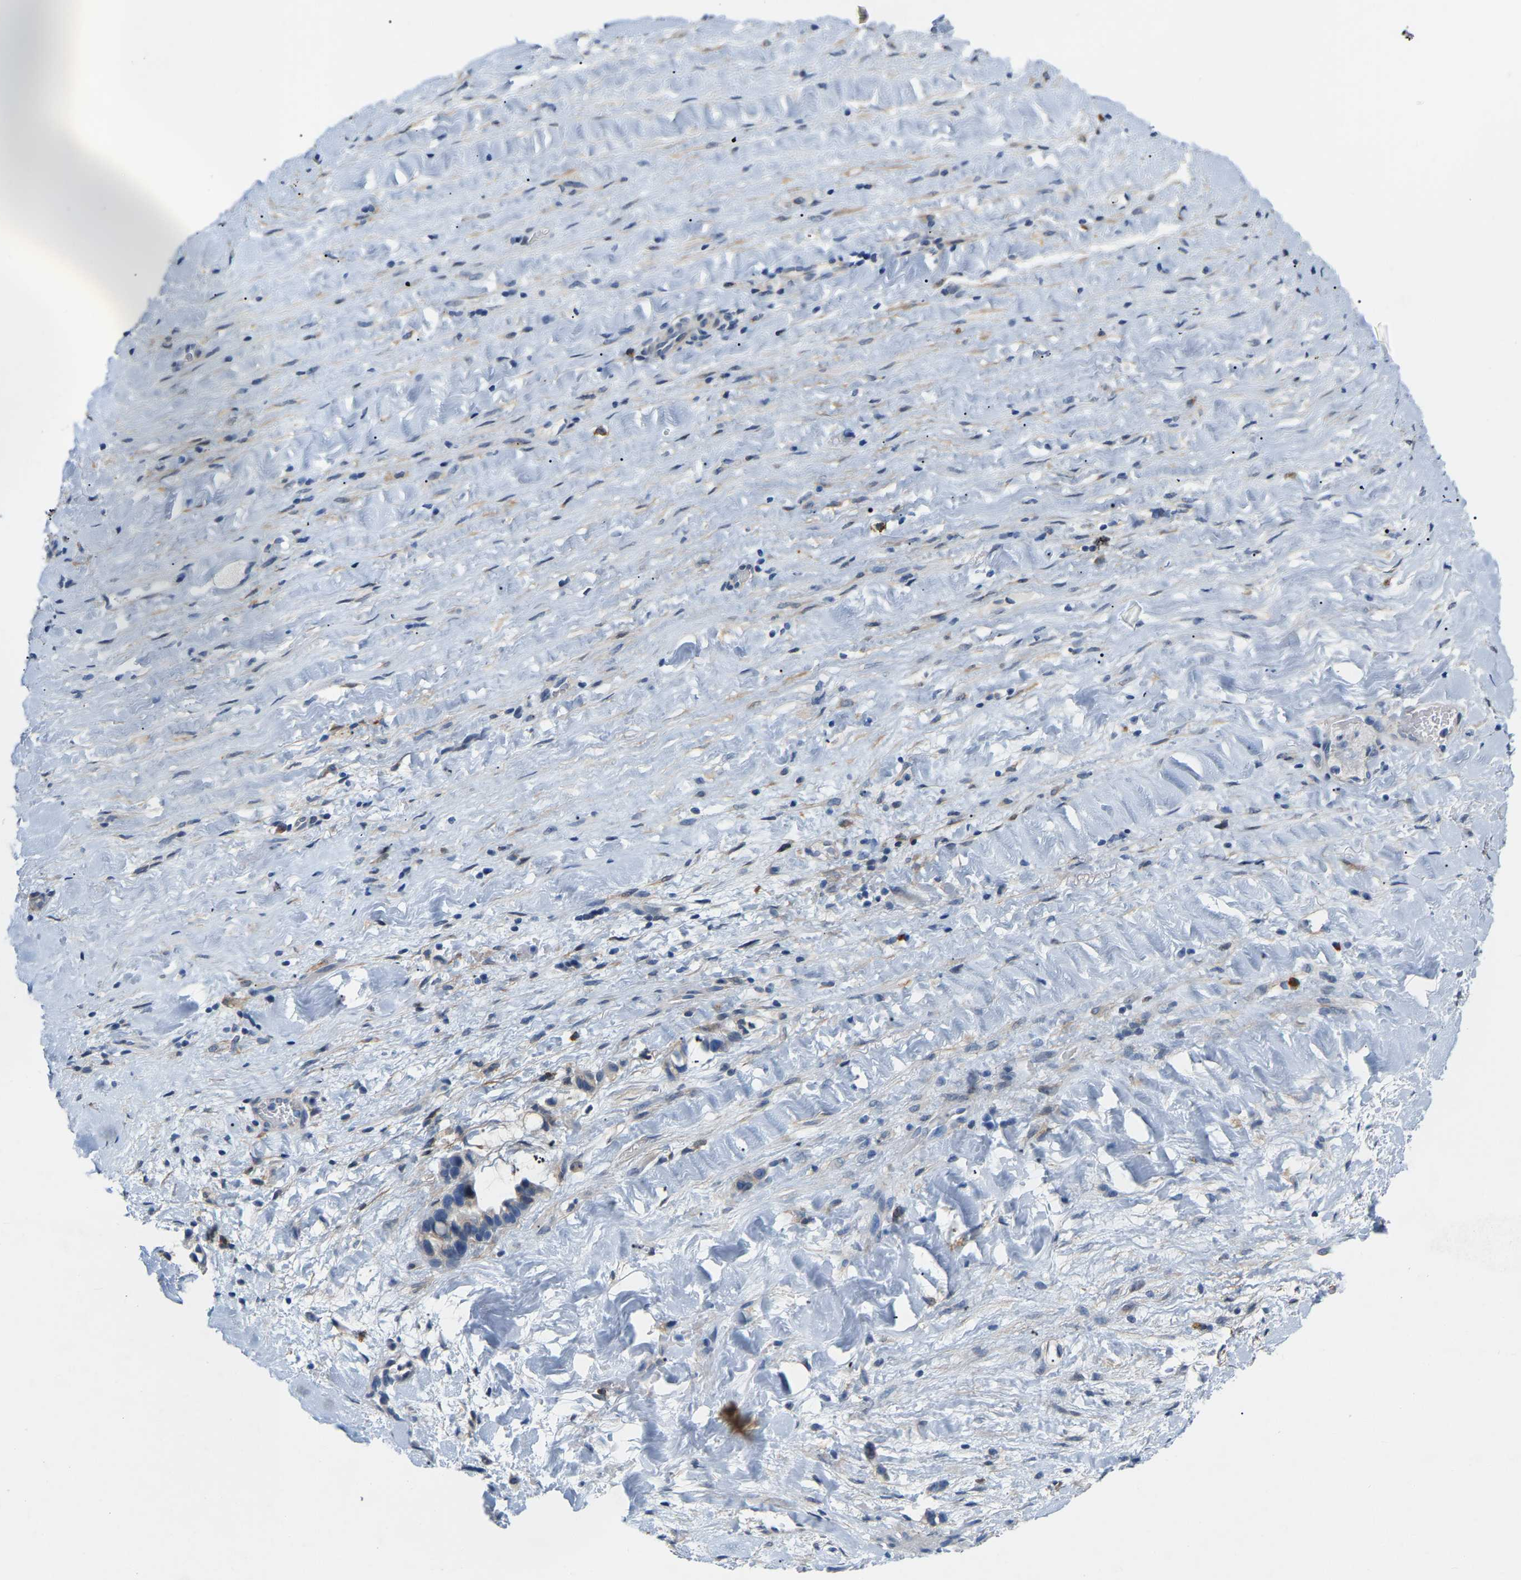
{"staining": {"intensity": "weak", "quantity": "<25%", "location": "cytoplasmic/membranous"}, "tissue": "liver cancer", "cell_type": "Tumor cells", "image_type": "cancer", "snomed": [{"axis": "morphology", "description": "Cholangiocarcinoma"}, {"axis": "topography", "description": "Liver"}], "caption": "Immunohistochemistry (IHC) of human liver cholangiocarcinoma reveals no staining in tumor cells. The staining was performed using DAB (3,3'-diaminobenzidine) to visualize the protein expression in brown, while the nuclei were stained in blue with hematoxylin (Magnification: 20x).", "gene": "ABTB2", "patient": {"sex": "female", "age": 65}}